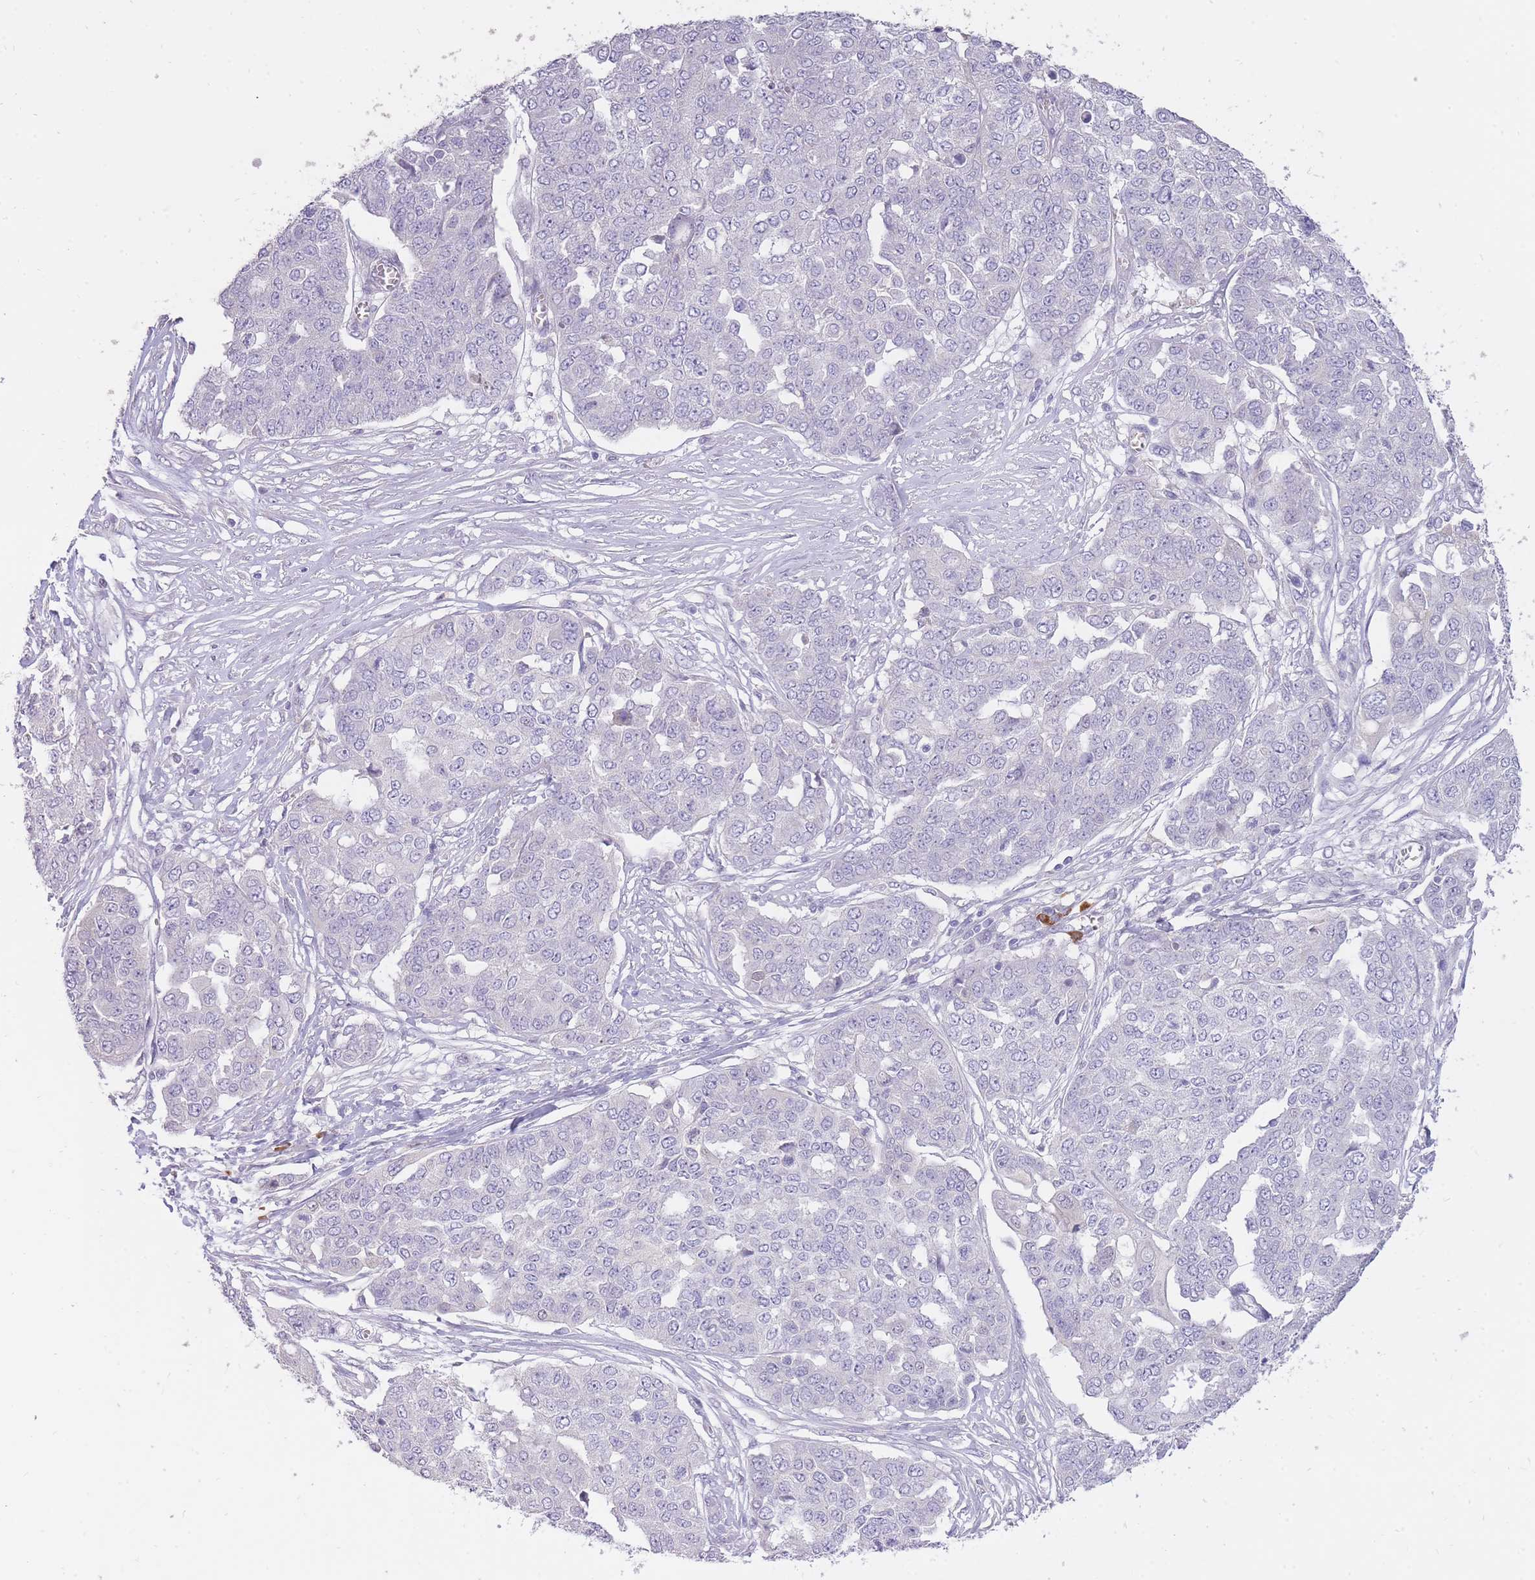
{"staining": {"intensity": "negative", "quantity": "none", "location": "none"}, "tissue": "ovarian cancer", "cell_type": "Tumor cells", "image_type": "cancer", "snomed": [{"axis": "morphology", "description": "Cystadenocarcinoma, serous, NOS"}, {"axis": "topography", "description": "Soft tissue"}, {"axis": "topography", "description": "Ovary"}], "caption": "The micrograph reveals no significant expression in tumor cells of ovarian cancer. (Brightfield microscopy of DAB IHC at high magnification).", "gene": "FRG2C", "patient": {"sex": "female", "age": 57}}